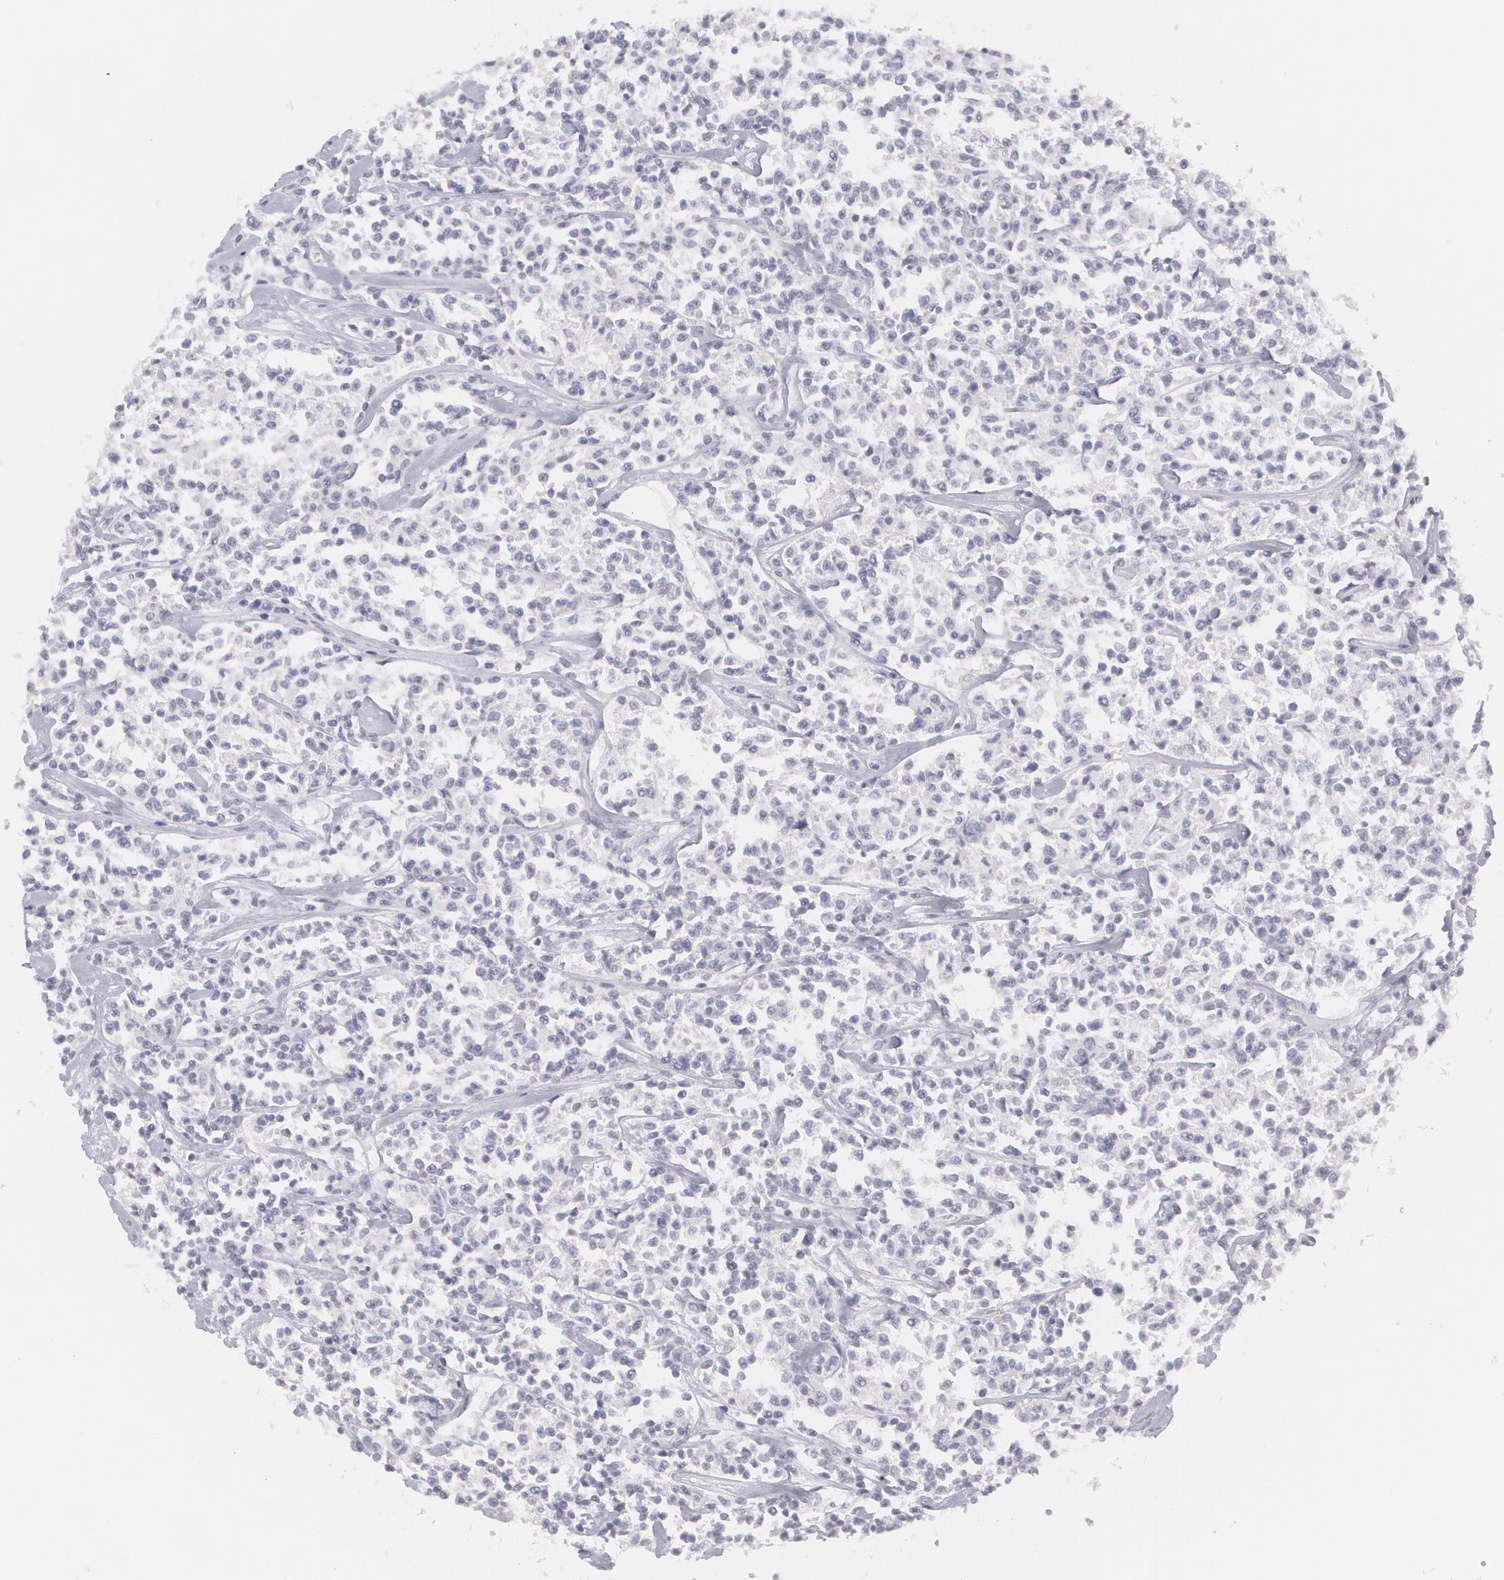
{"staining": {"intensity": "negative", "quantity": "none", "location": "none"}, "tissue": "lymphoma", "cell_type": "Tumor cells", "image_type": "cancer", "snomed": [{"axis": "morphology", "description": "Malignant lymphoma, non-Hodgkin's type, Low grade"}, {"axis": "topography", "description": "Small intestine"}], "caption": "An immunohistochemistry photomicrograph of lymphoma is shown. There is no staining in tumor cells of lymphoma. (Stains: DAB IHC with hematoxylin counter stain, Microscopy: brightfield microscopy at high magnification).", "gene": "MBNL3", "patient": {"sex": "female", "age": 59}}